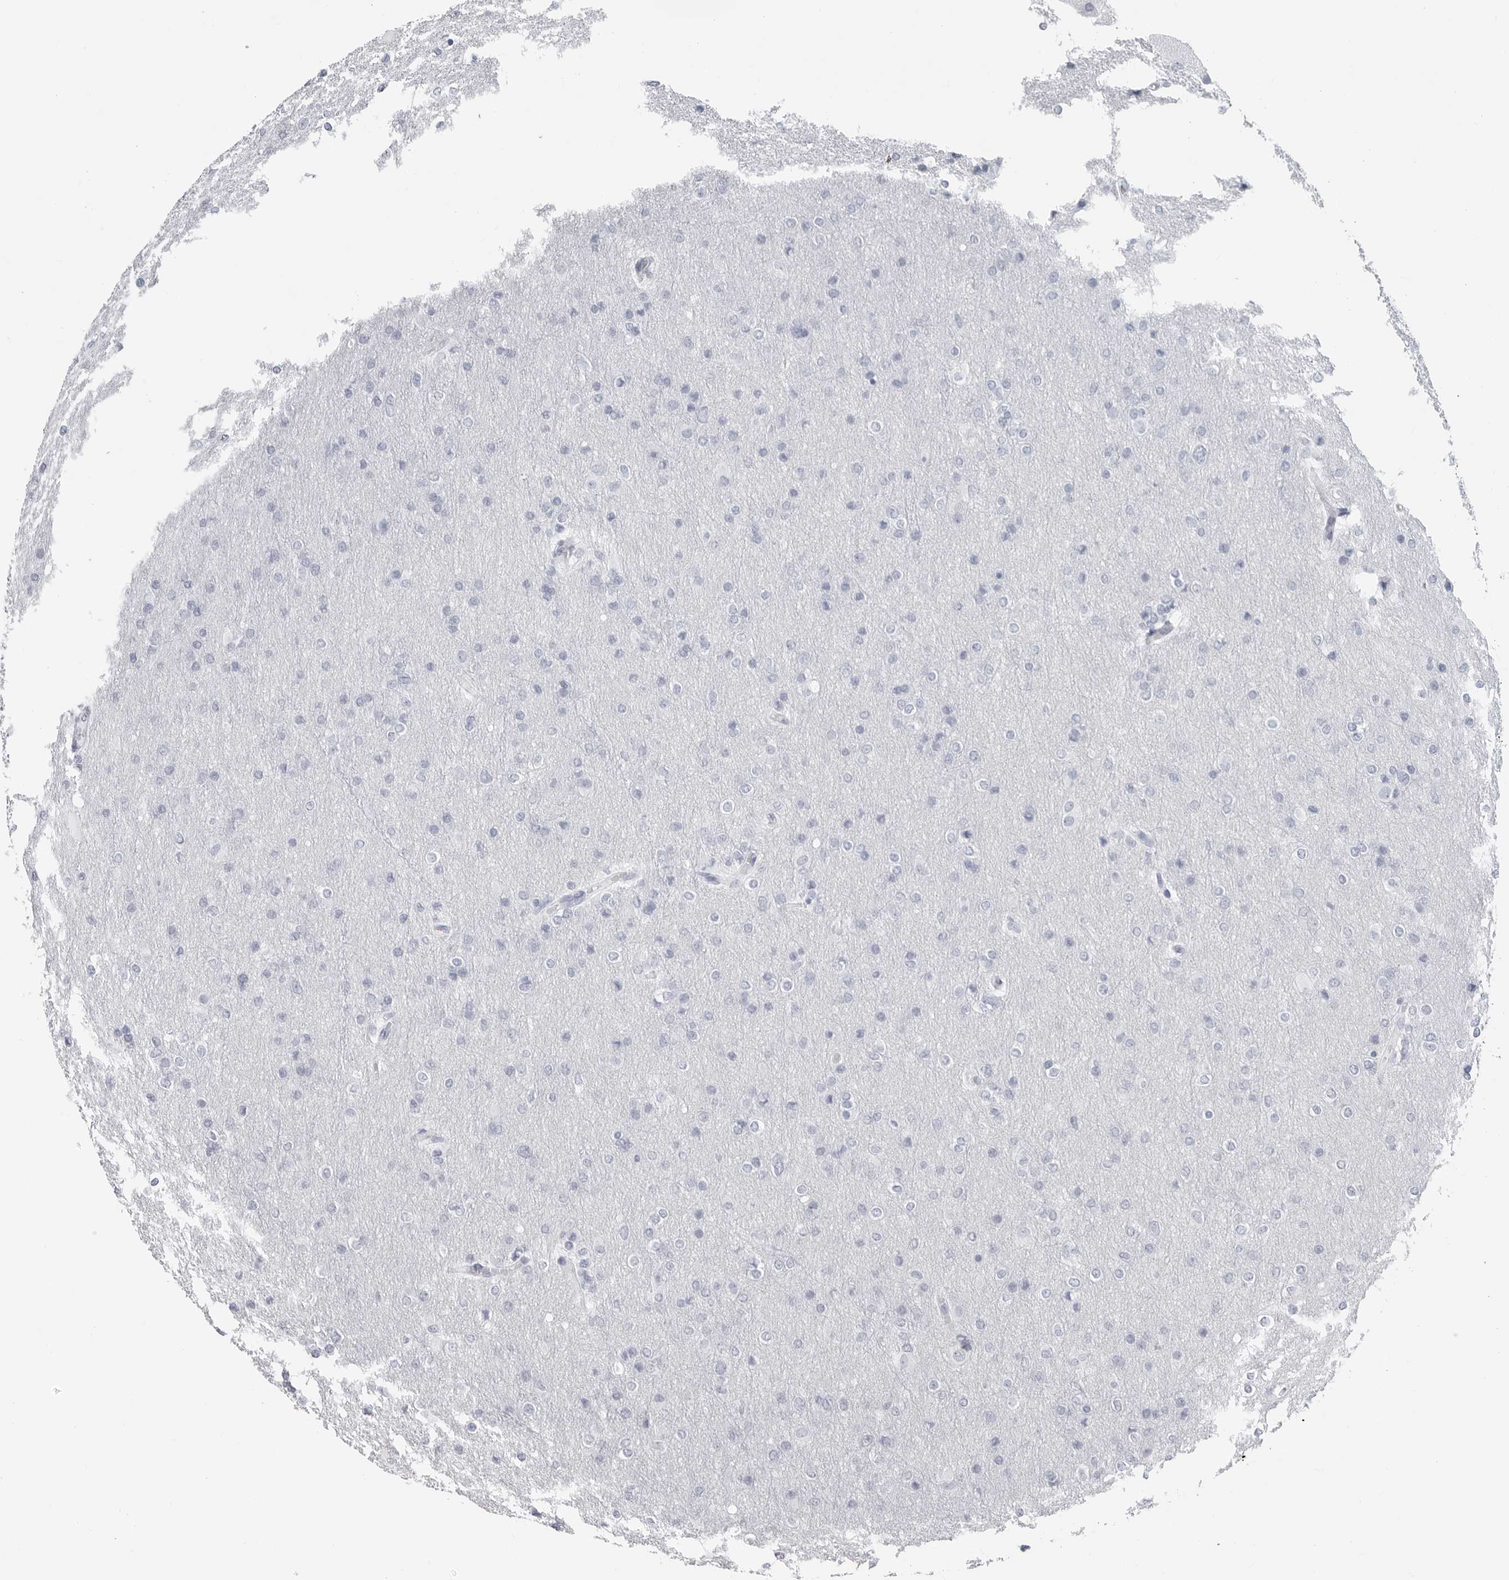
{"staining": {"intensity": "negative", "quantity": "none", "location": "none"}, "tissue": "glioma", "cell_type": "Tumor cells", "image_type": "cancer", "snomed": [{"axis": "morphology", "description": "Glioma, malignant, High grade"}, {"axis": "topography", "description": "Cerebral cortex"}], "caption": "Tumor cells show no significant protein staining in high-grade glioma (malignant).", "gene": "CSH1", "patient": {"sex": "female", "age": 36}}